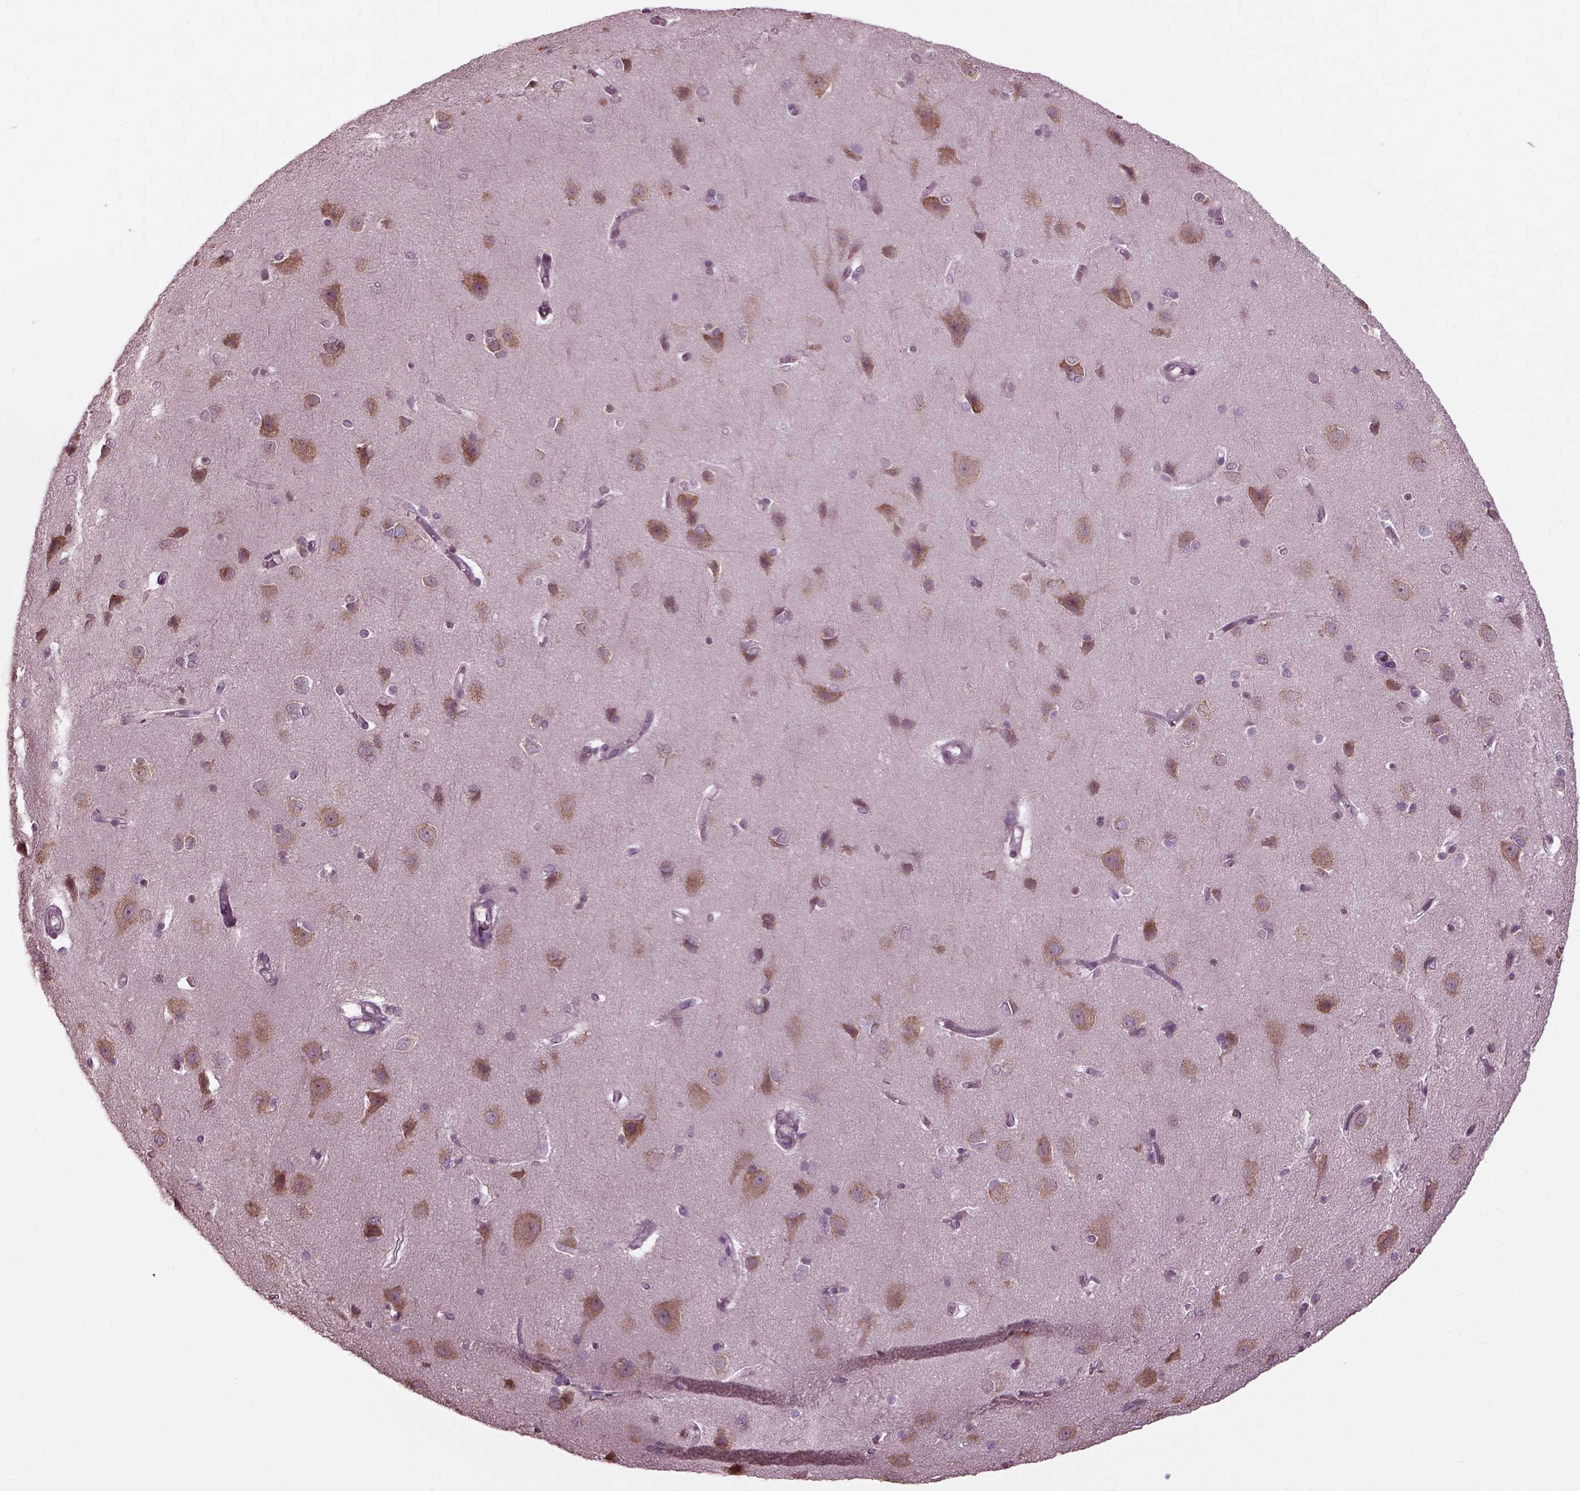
{"staining": {"intensity": "negative", "quantity": "none", "location": "none"}, "tissue": "cerebral cortex", "cell_type": "Endothelial cells", "image_type": "normal", "snomed": [{"axis": "morphology", "description": "Normal tissue, NOS"}, {"axis": "topography", "description": "Cerebral cortex"}], "caption": "This photomicrograph is of unremarkable cerebral cortex stained with immunohistochemistry to label a protein in brown with the nuclei are counter-stained blue. There is no expression in endothelial cells. The staining is performed using DAB (3,3'-diaminobenzidine) brown chromogen with nuclei counter-stained in using hematoxylin.", "gene": "CABP5", "patient": {"sex": "male", "age": 37}}